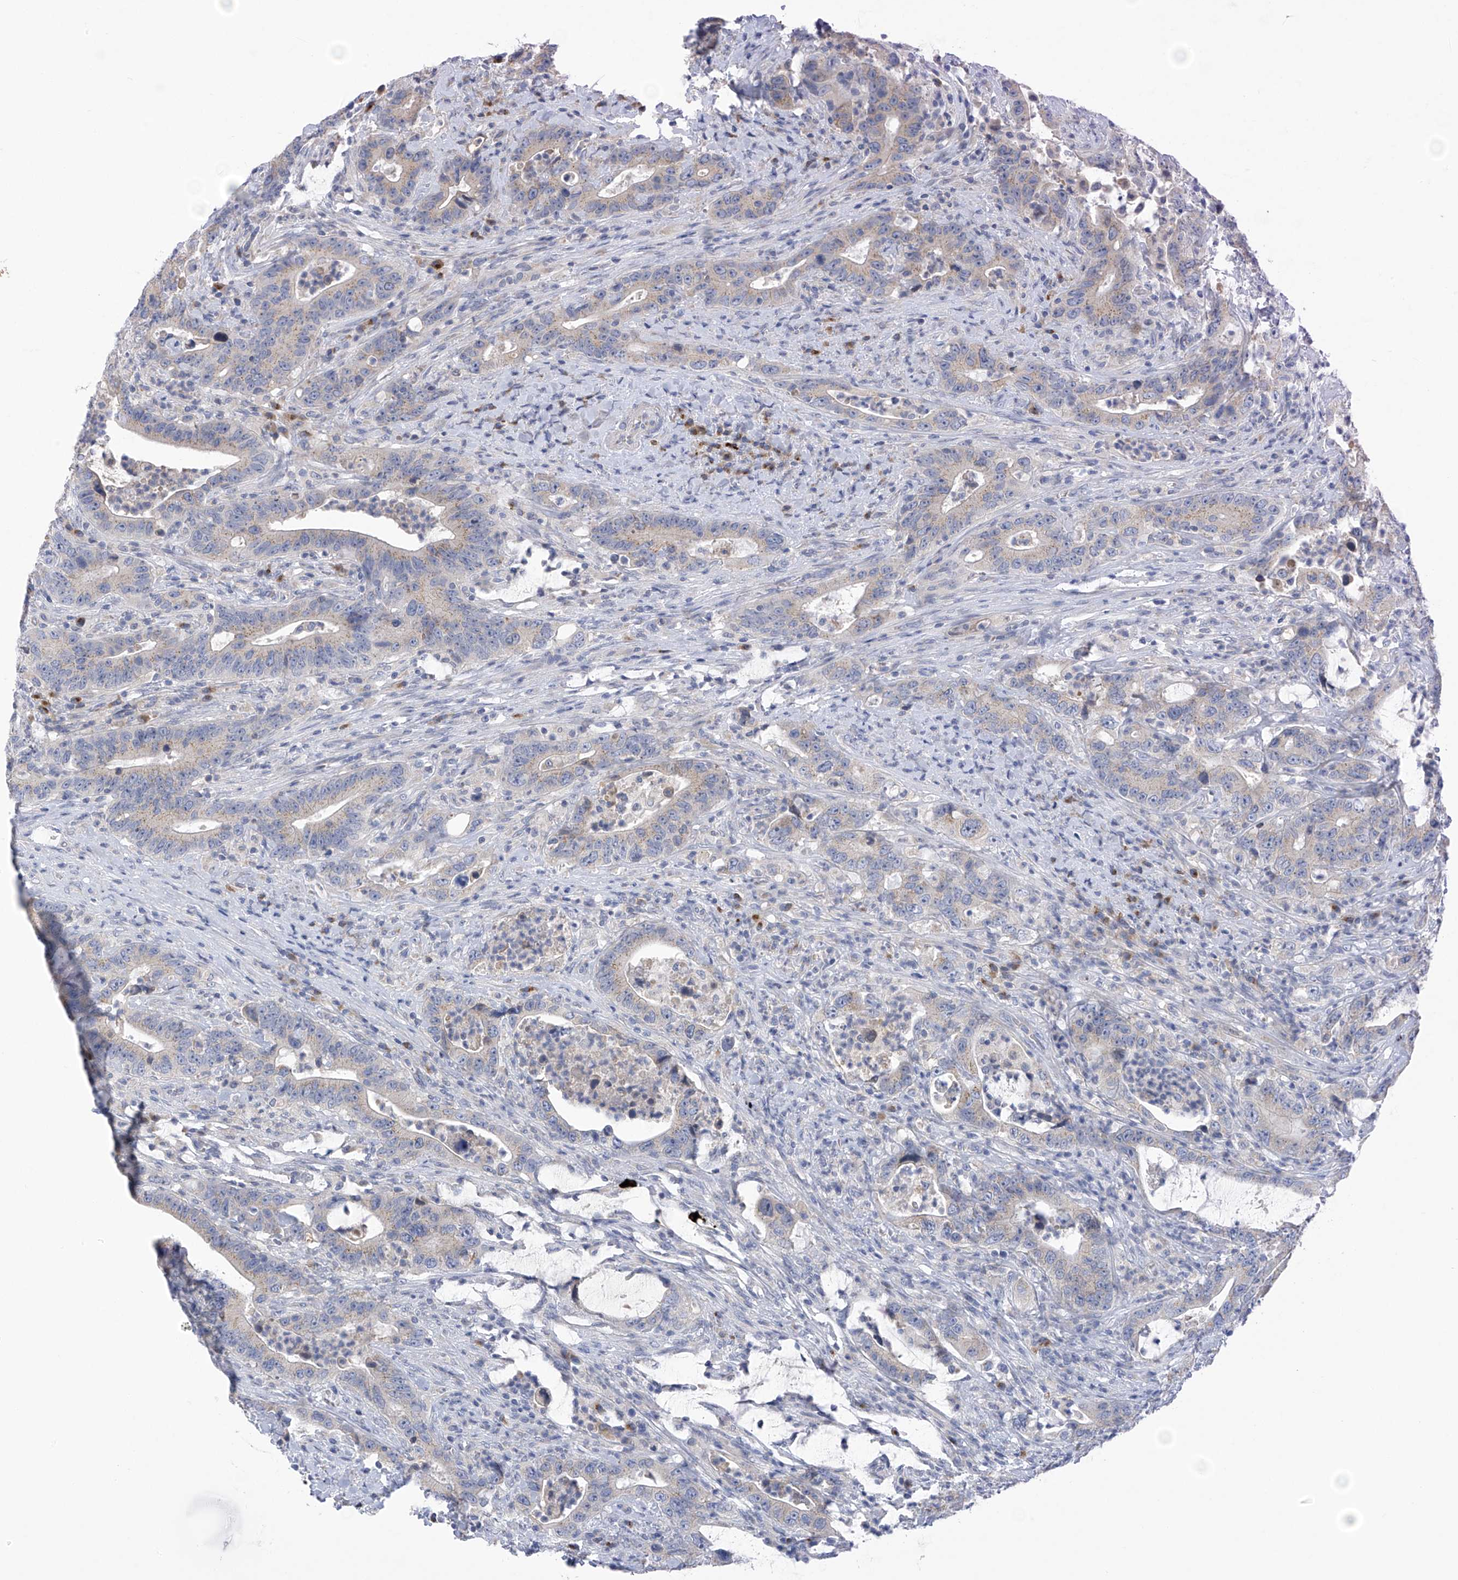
{"staining": {"intensity": "weak", "quantity": "<25%", "location": "cytoplasmic/membranous"}, "tissue": "colorectal cancer", "cell_type": "Tumor cells", "image_type": "cancer", "snomed": [{"axis": "morphology", "description": "Adenocarcinoma, NOS"}, {"axis": "topography", "description": "Colon"}], "caption": "Tumor cells show no significant protein staining in colorectal cancer (adenocarcinoma).", "gene": "SLCO4A1", "patient": {"sex": "female", "age": 75}}